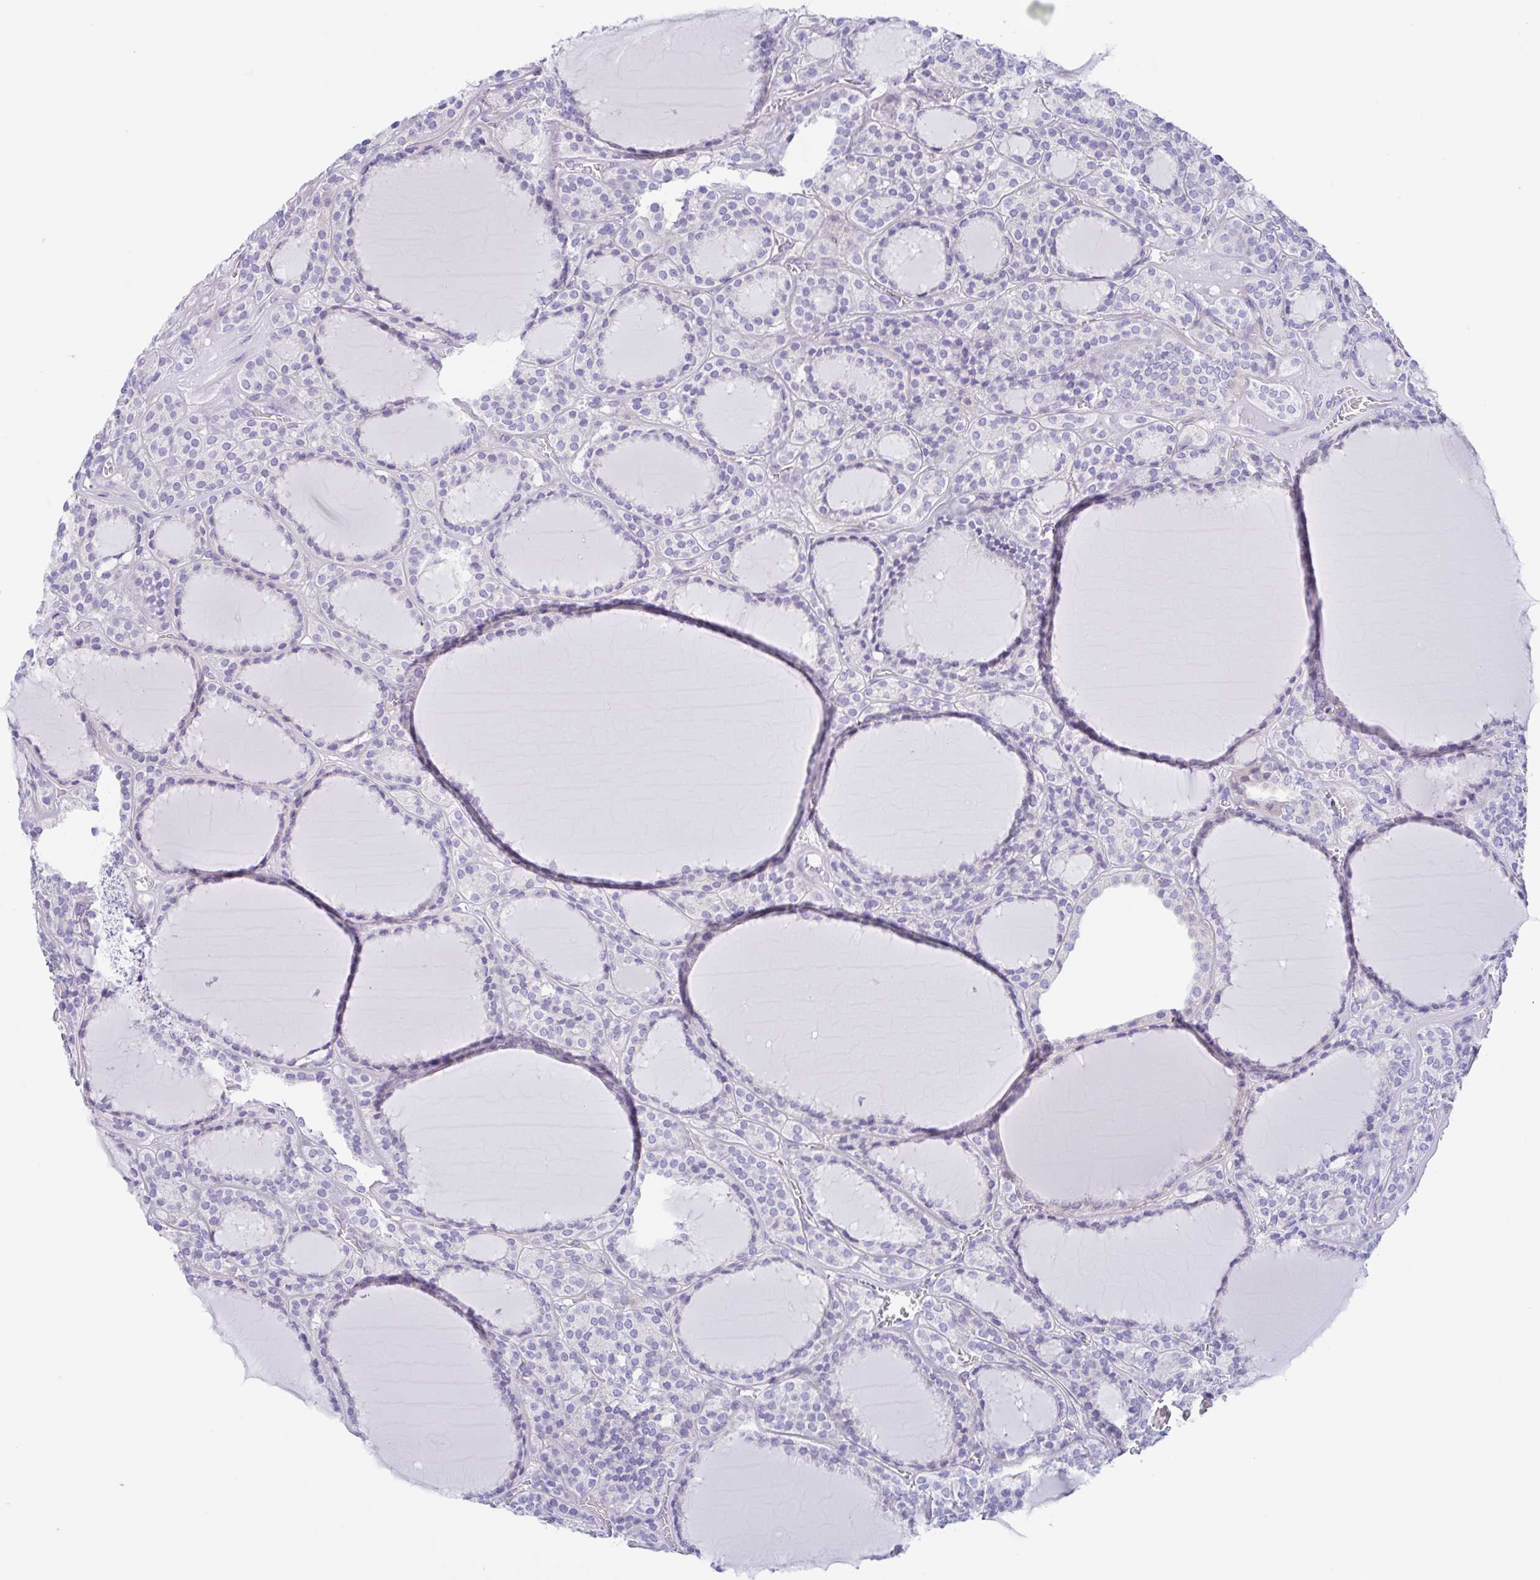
{"staining": {"intensity": "negative", "quantity": "none", "location": "none"}, "tissue": "thyroid cancer", "cell_type": "Tumor cells", "image_type": "cancer", "snomed": [{"axis": "morphology", "description": "Follicular adenoma carcinoma, NOS"}, {"axis": "topography", "description": "Thyroid gland"}], "caption": "This histopathology image is of thyroid follicular adenoma carcinoma stained with immunohistochemistry (IHC) to label a protein in brown with the nuclei are counter-stained blue. There is no positivity in tumor cells.", "gene": "OR6N2", "patient": {"sex": "female", "age": 63}}